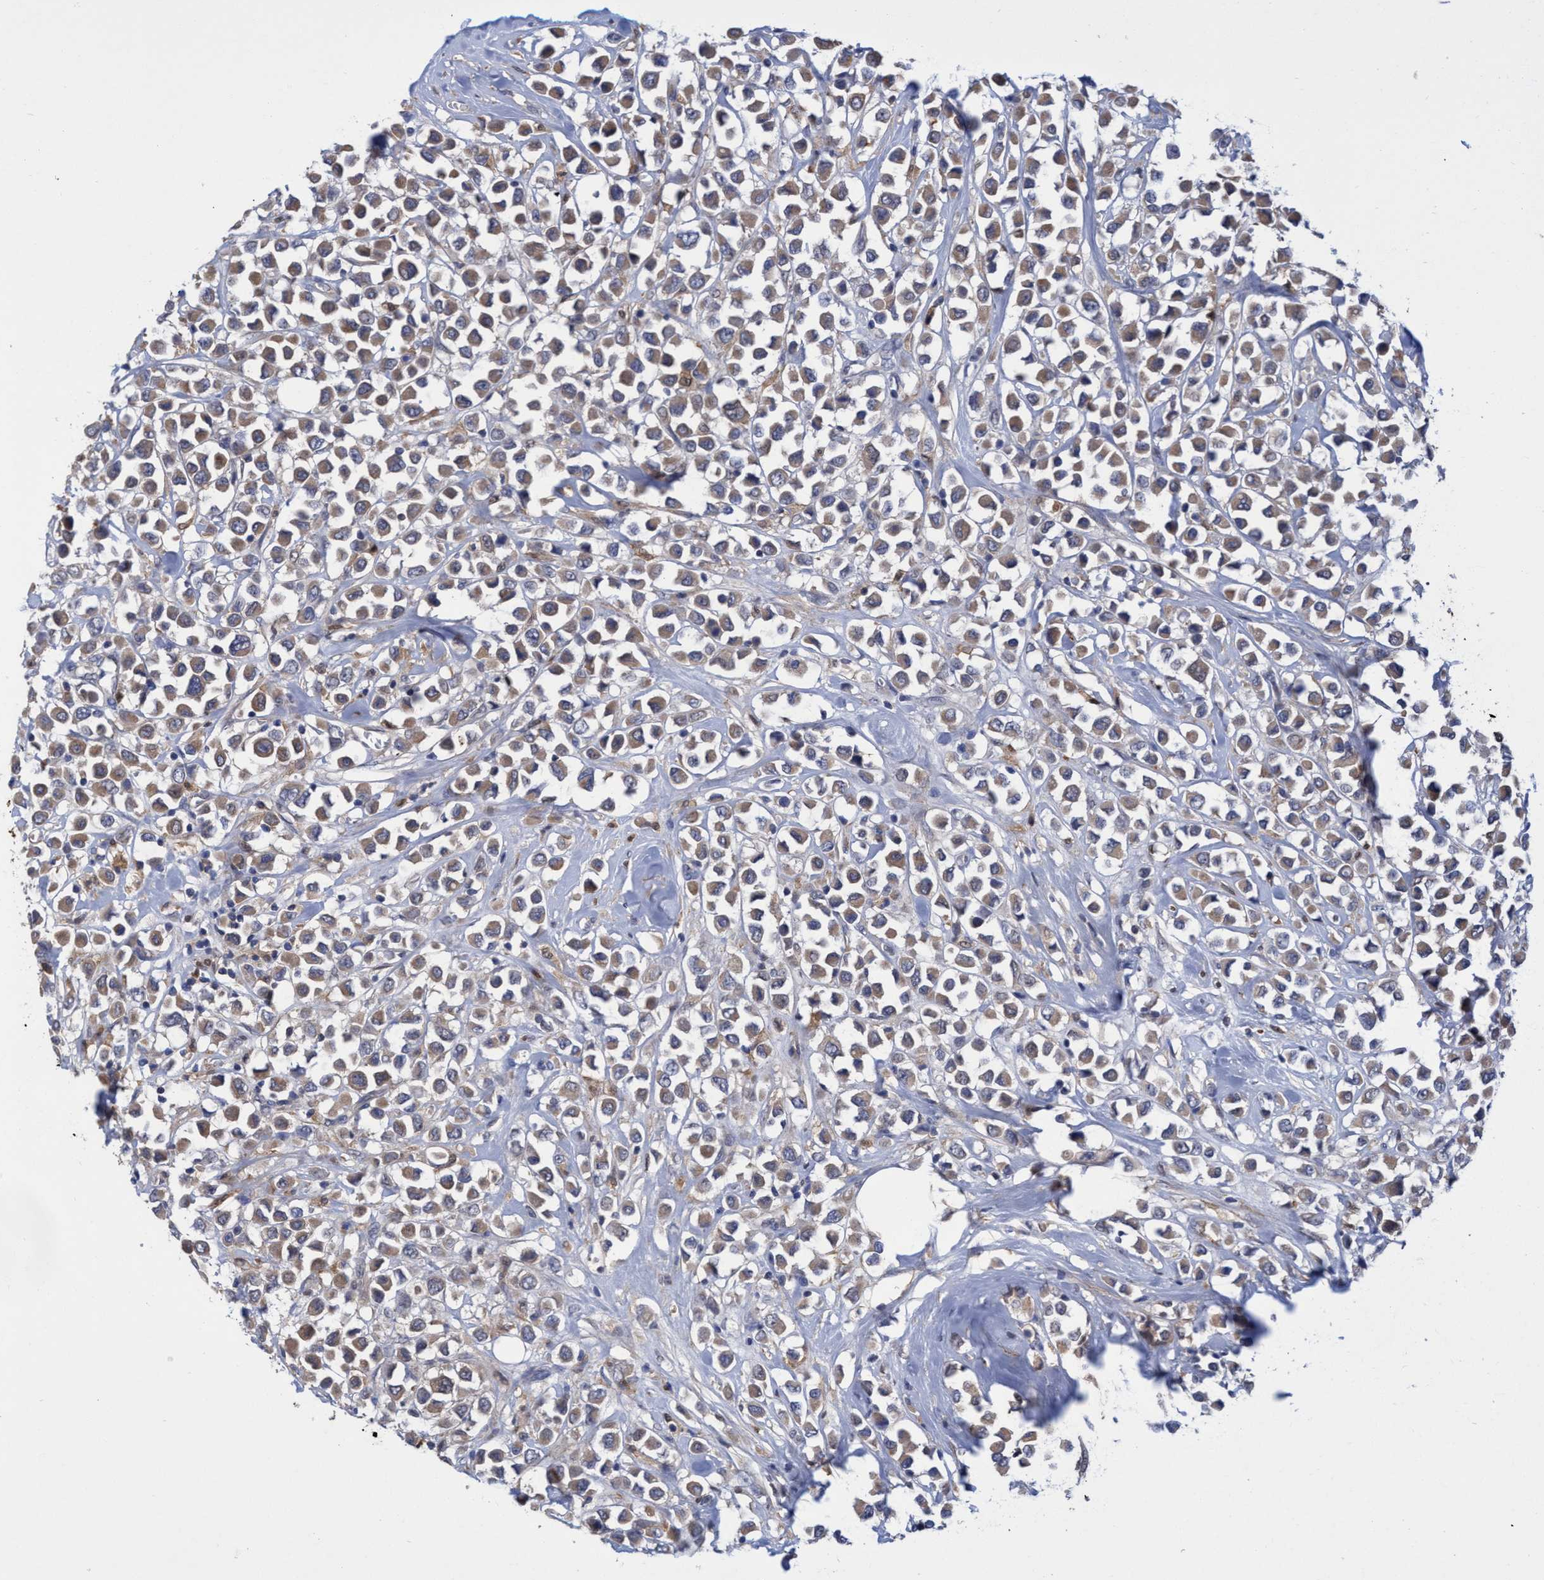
{"staining": {"intensity": "moderate", "quantity": ">75%", "location": "cytoplasmic/membranous"}, "tissue": "breast cancer", "cell_type": "Tumor cells", "image_type": "cancer", "snomed": [{"axis": "morphology", "description": "Duct carcinoma"}, {"axis": "topography", "description": "Breast"}], "caption": "The immunohistochemical stain highlights moderate cytoplasmic/membranous expression in tumor cells of breast intraductal carcinoma tissue.", "gene": "PNPO", "patient": {"sex": "female", "age": 61}}